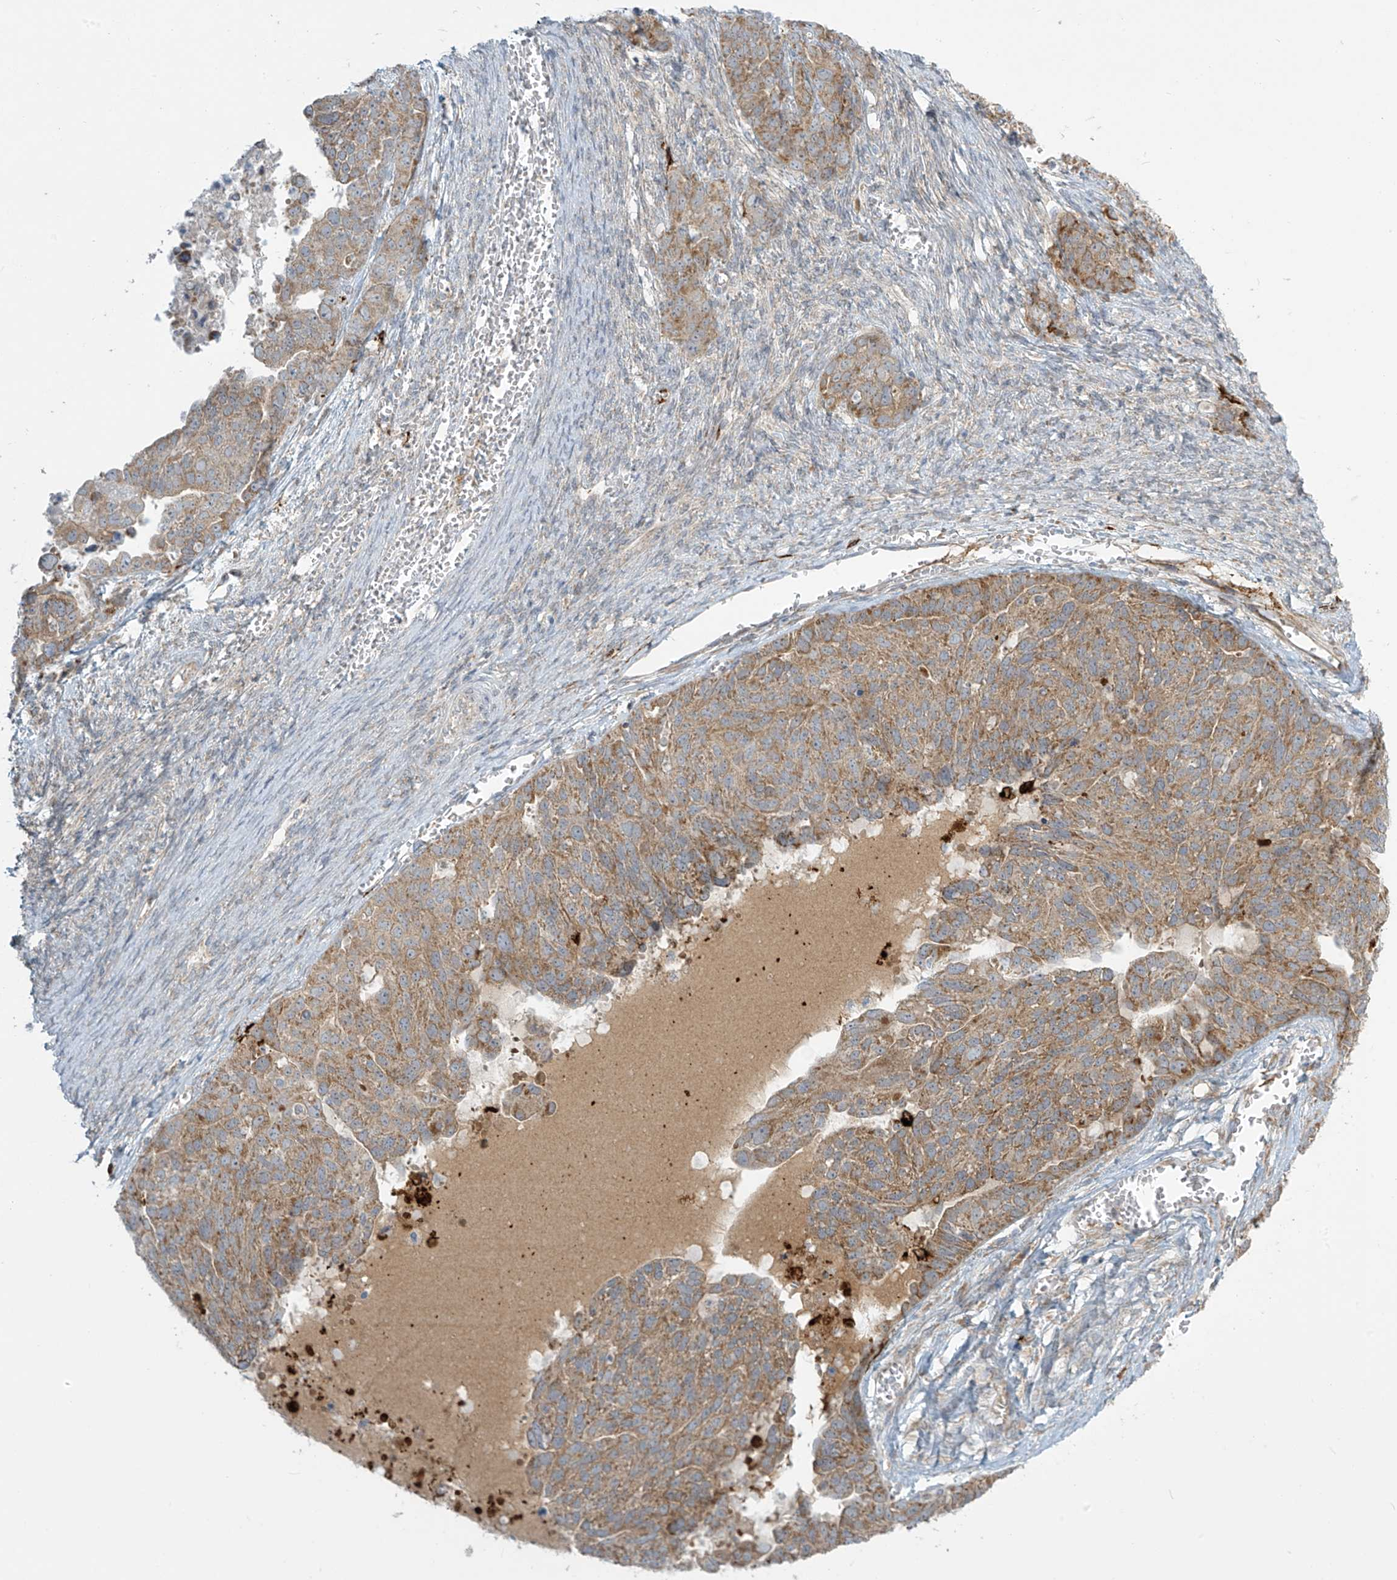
{"staining": {"intensity": "moderate", "quantity": ">75%", "location": "cytoplasmic/membranous"}, "tissue": "ovarian cancer", "cell_type": "Tumor cells", "image_type": "cancer", "snomed": [{"axis": "morphology", "description": "Cystadenocarcinoma, serous, NOS"}, {"axis": "topography", "description": "Ovary"}], "caption": "Protein positivity by IHC displays moderate cytoplasmic/membranous expression in about >75% of tumor cells in ovarian cancer.", "gene": "LZTS3", "patient": {"sex": "female", "age": 44}}